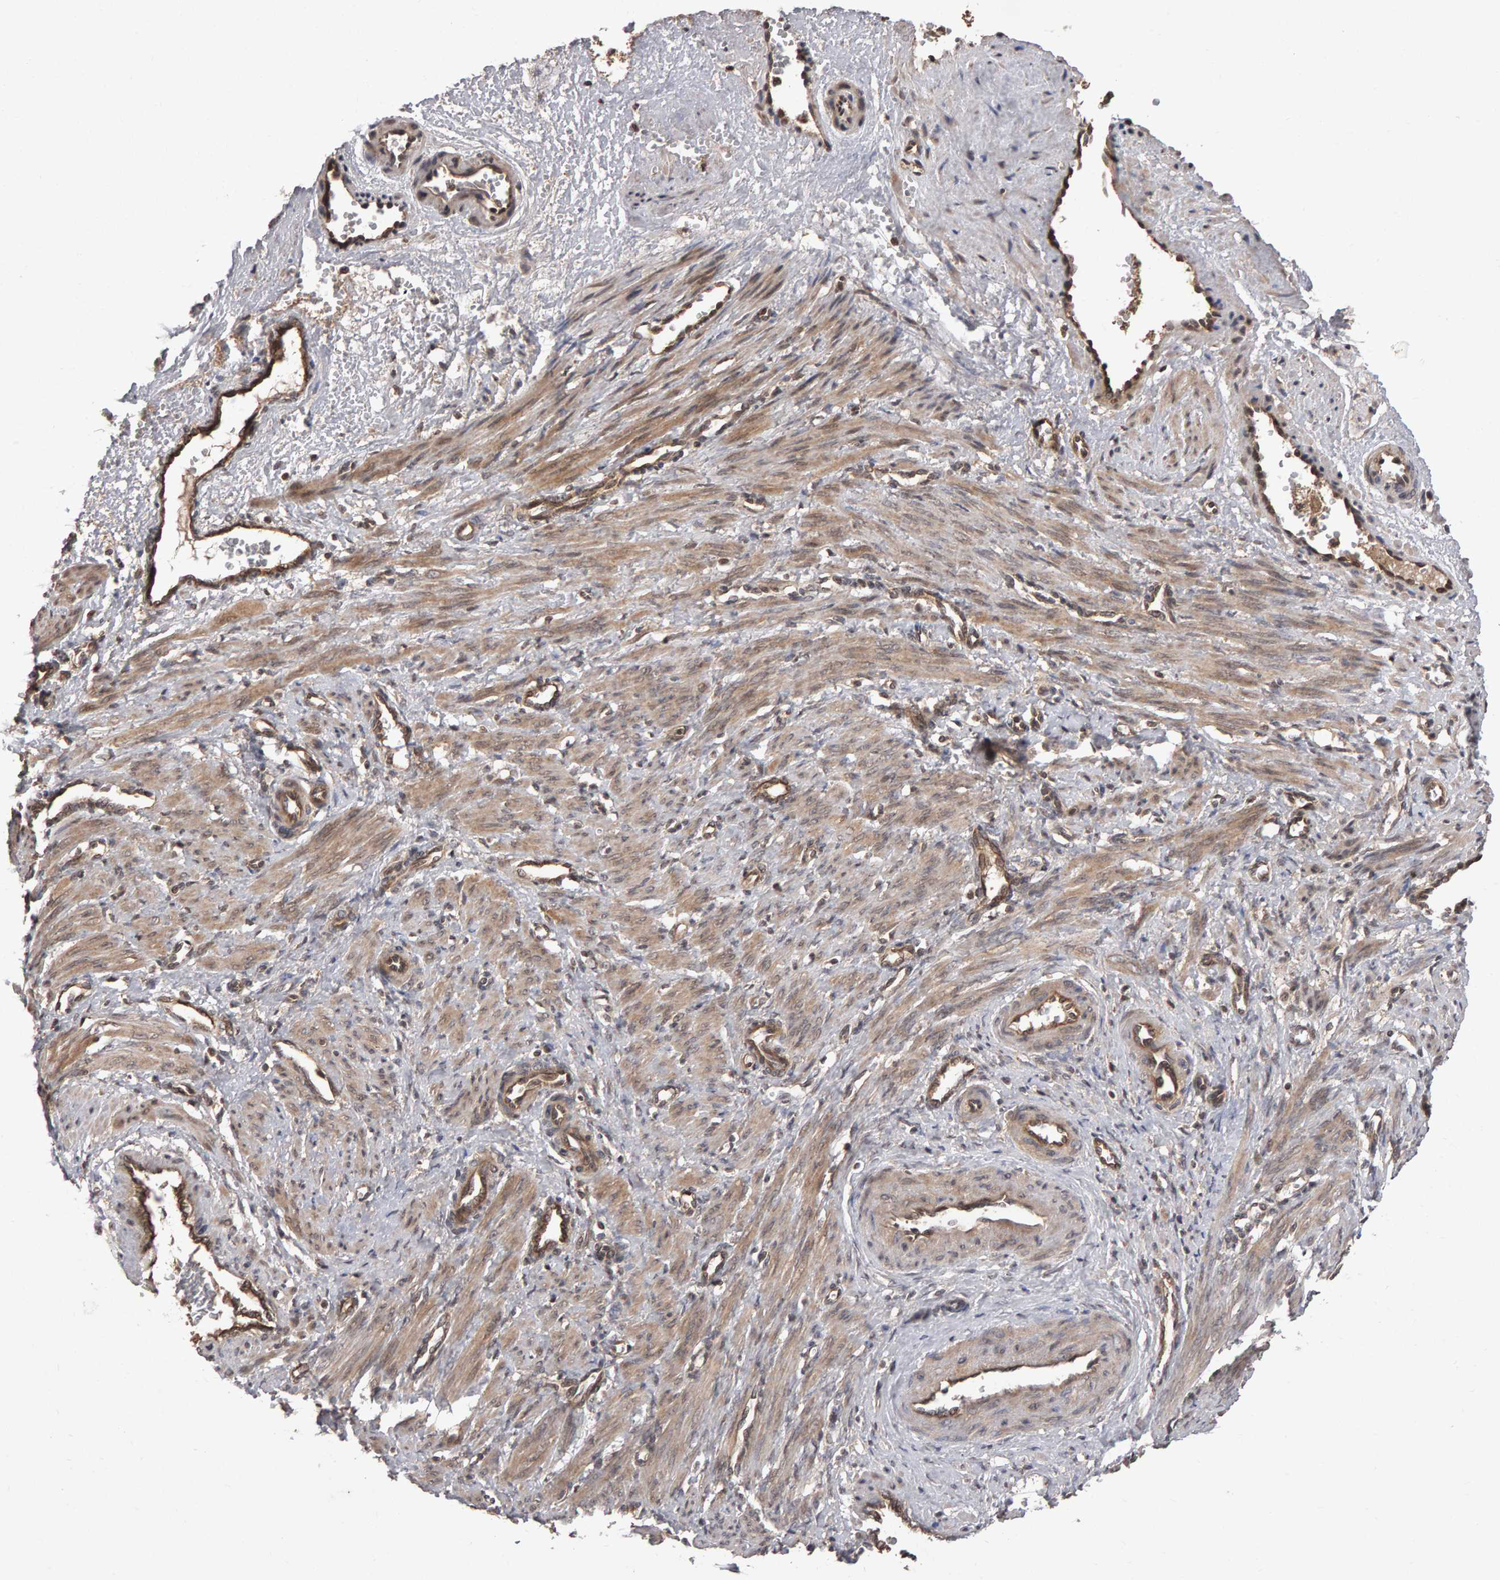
{"staining": {"intensity": "moderate", "quantity": ">75%", "location": "cytoplasmic/membranous"}, "tissue": "smooth muscle", "cell_type": "Smooth muscle cells", "image_type": "normal", "snomed": [{"axis": "morphology", "description": "Normal tissue, NOS"}, {"axis": "topography", "description": "Endometrium"}], "caption": "A brown stain highlights moderate cytoplasmic/membranous staining of a protein in smooth muscle cells of benign smooth muscle. (DAB IHC with brightfield microscopy, high magnification).", "gene": "SCRIB", "patient": {"sex": "female", "age": 33}}